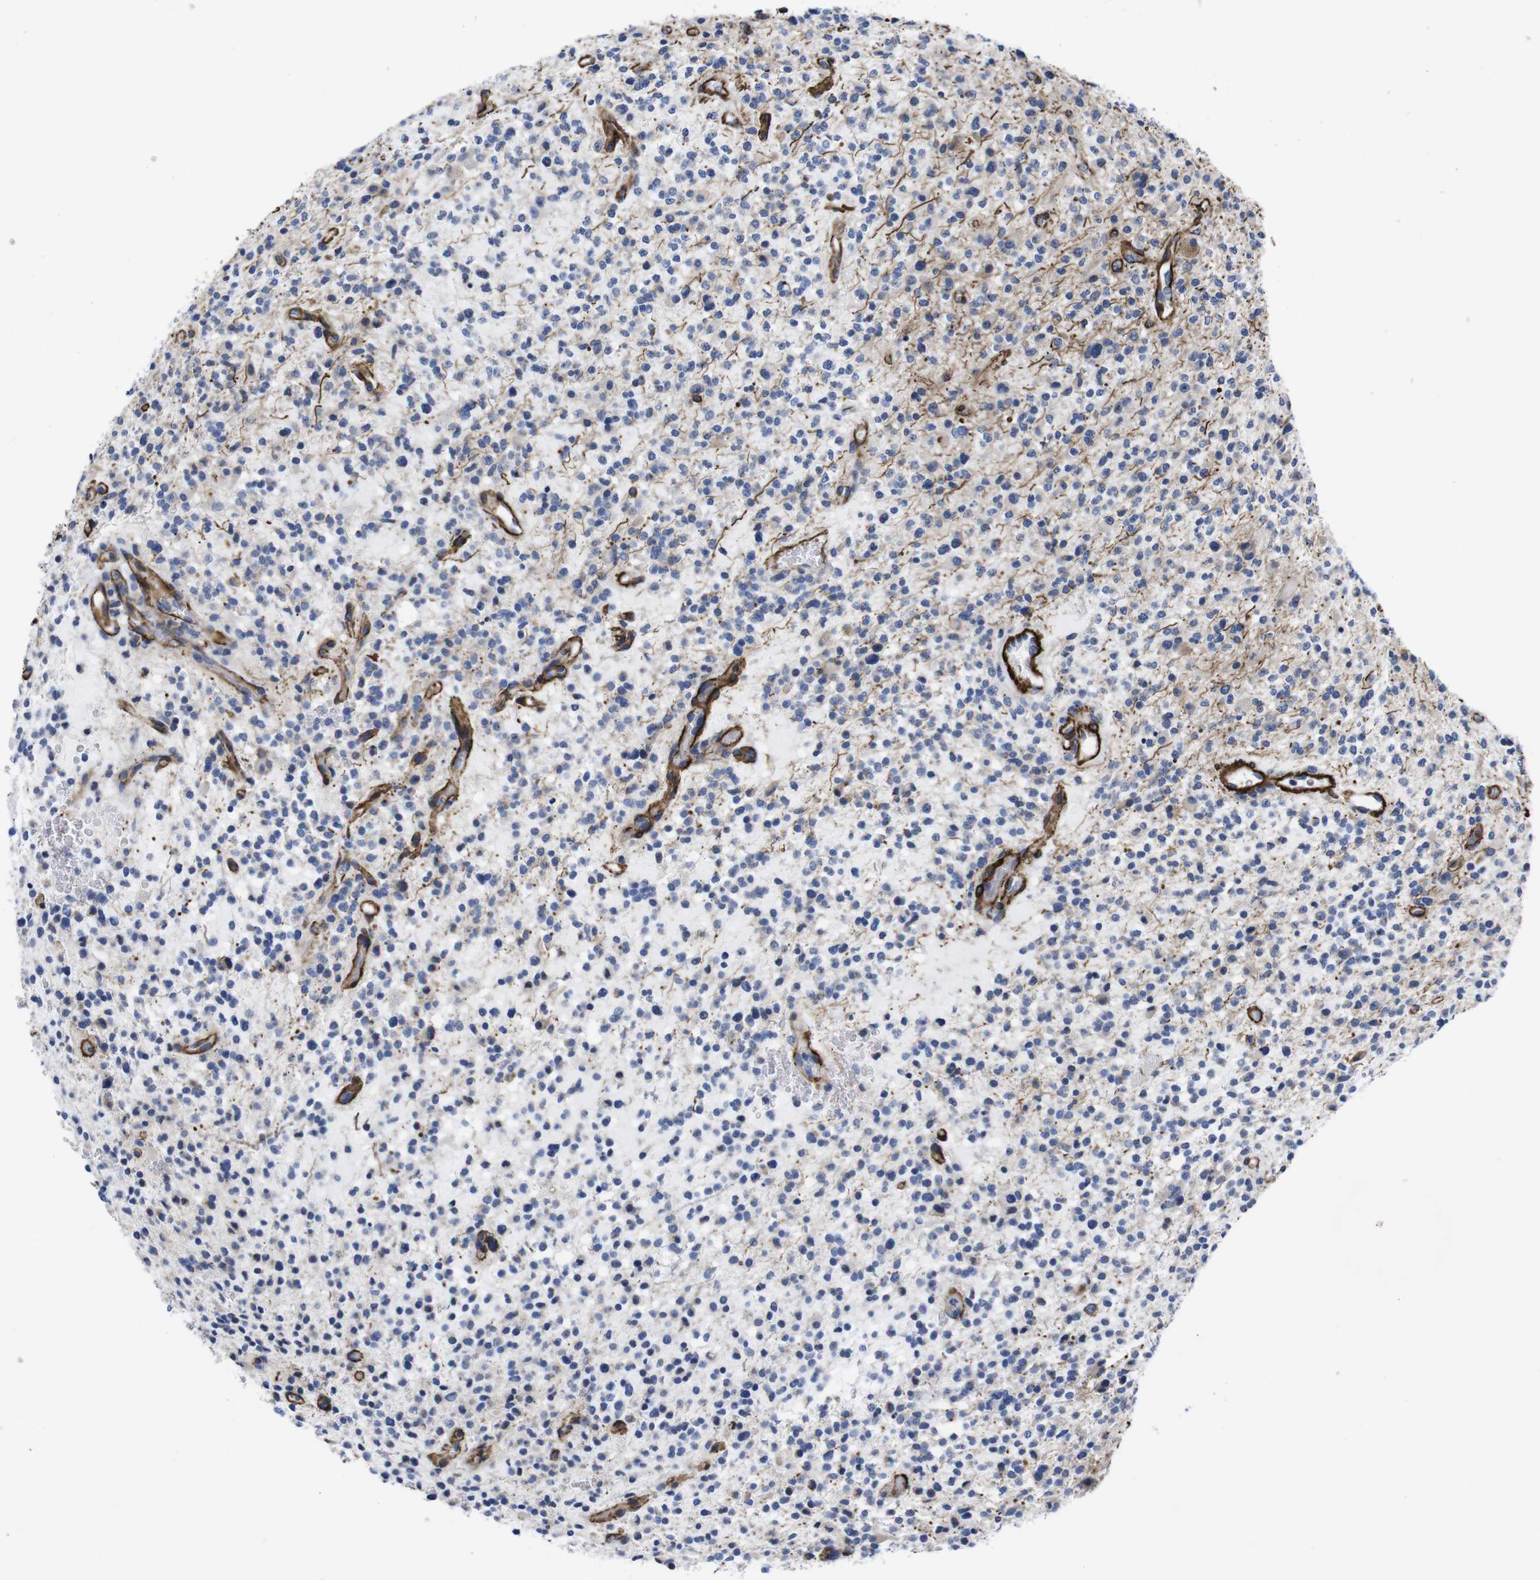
{"staining": {"intensity": "weak", "quantity": "<25%", "location": "cytoplasmic/membranous"}, "tissue": "glioma", "cell_type": "Tumor cells", "image_type": "cancer", "snomed": [{"axis": "morphology", "description": "Glioma, malignant, High grade"}, {"axis": "topography", "description": "Brain"}], "caption": "Tumor cells show no significant staining in glioma.", "gene": "WNT10A", "patient": {"sex": "male", "age": 48}}